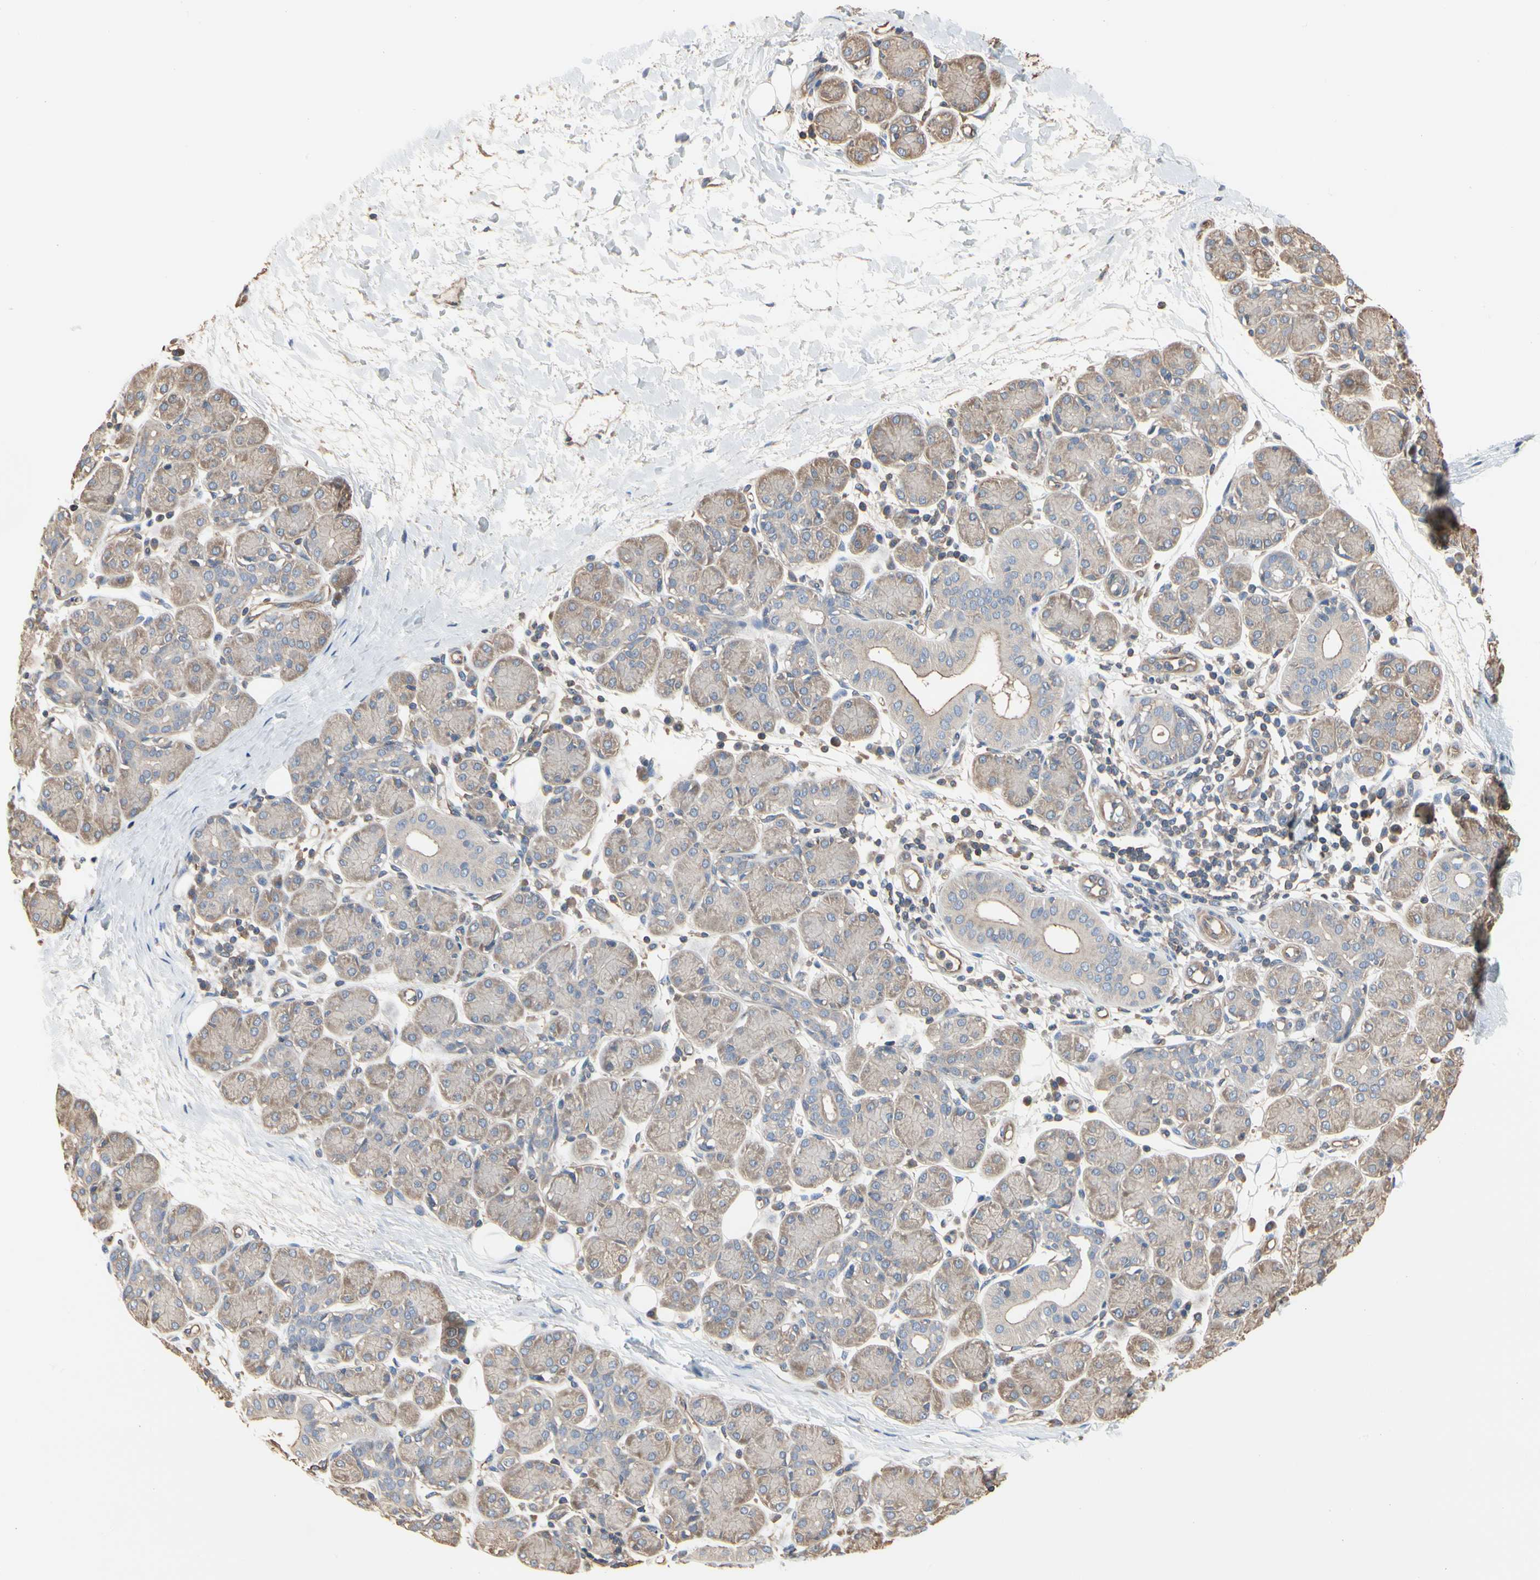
{"staining": {"intensity": "weak", "quantity": ">75%", "location": "cytoplasmic/membranous"}, "tissue": "salivary gland", "cell_type": "Glandular cells", "image_type": "normal", "snomed": [{"axis": "morphology", "description": "Normal tissue, NOS"}, {"axis": "morphology", "description": "Inflammation, NOS"}, {"axis": "topography", "description": "Lymph node"}, {"axis": "topography", "description": "Salivary gland"}], "caption": "A brown stain highlights weak cytoplasmic/membranous expression of a protein in glandular cells of normal salivary gland.", "gene": "PDZK1", "patient": {"sex": "male", "age": 3}}